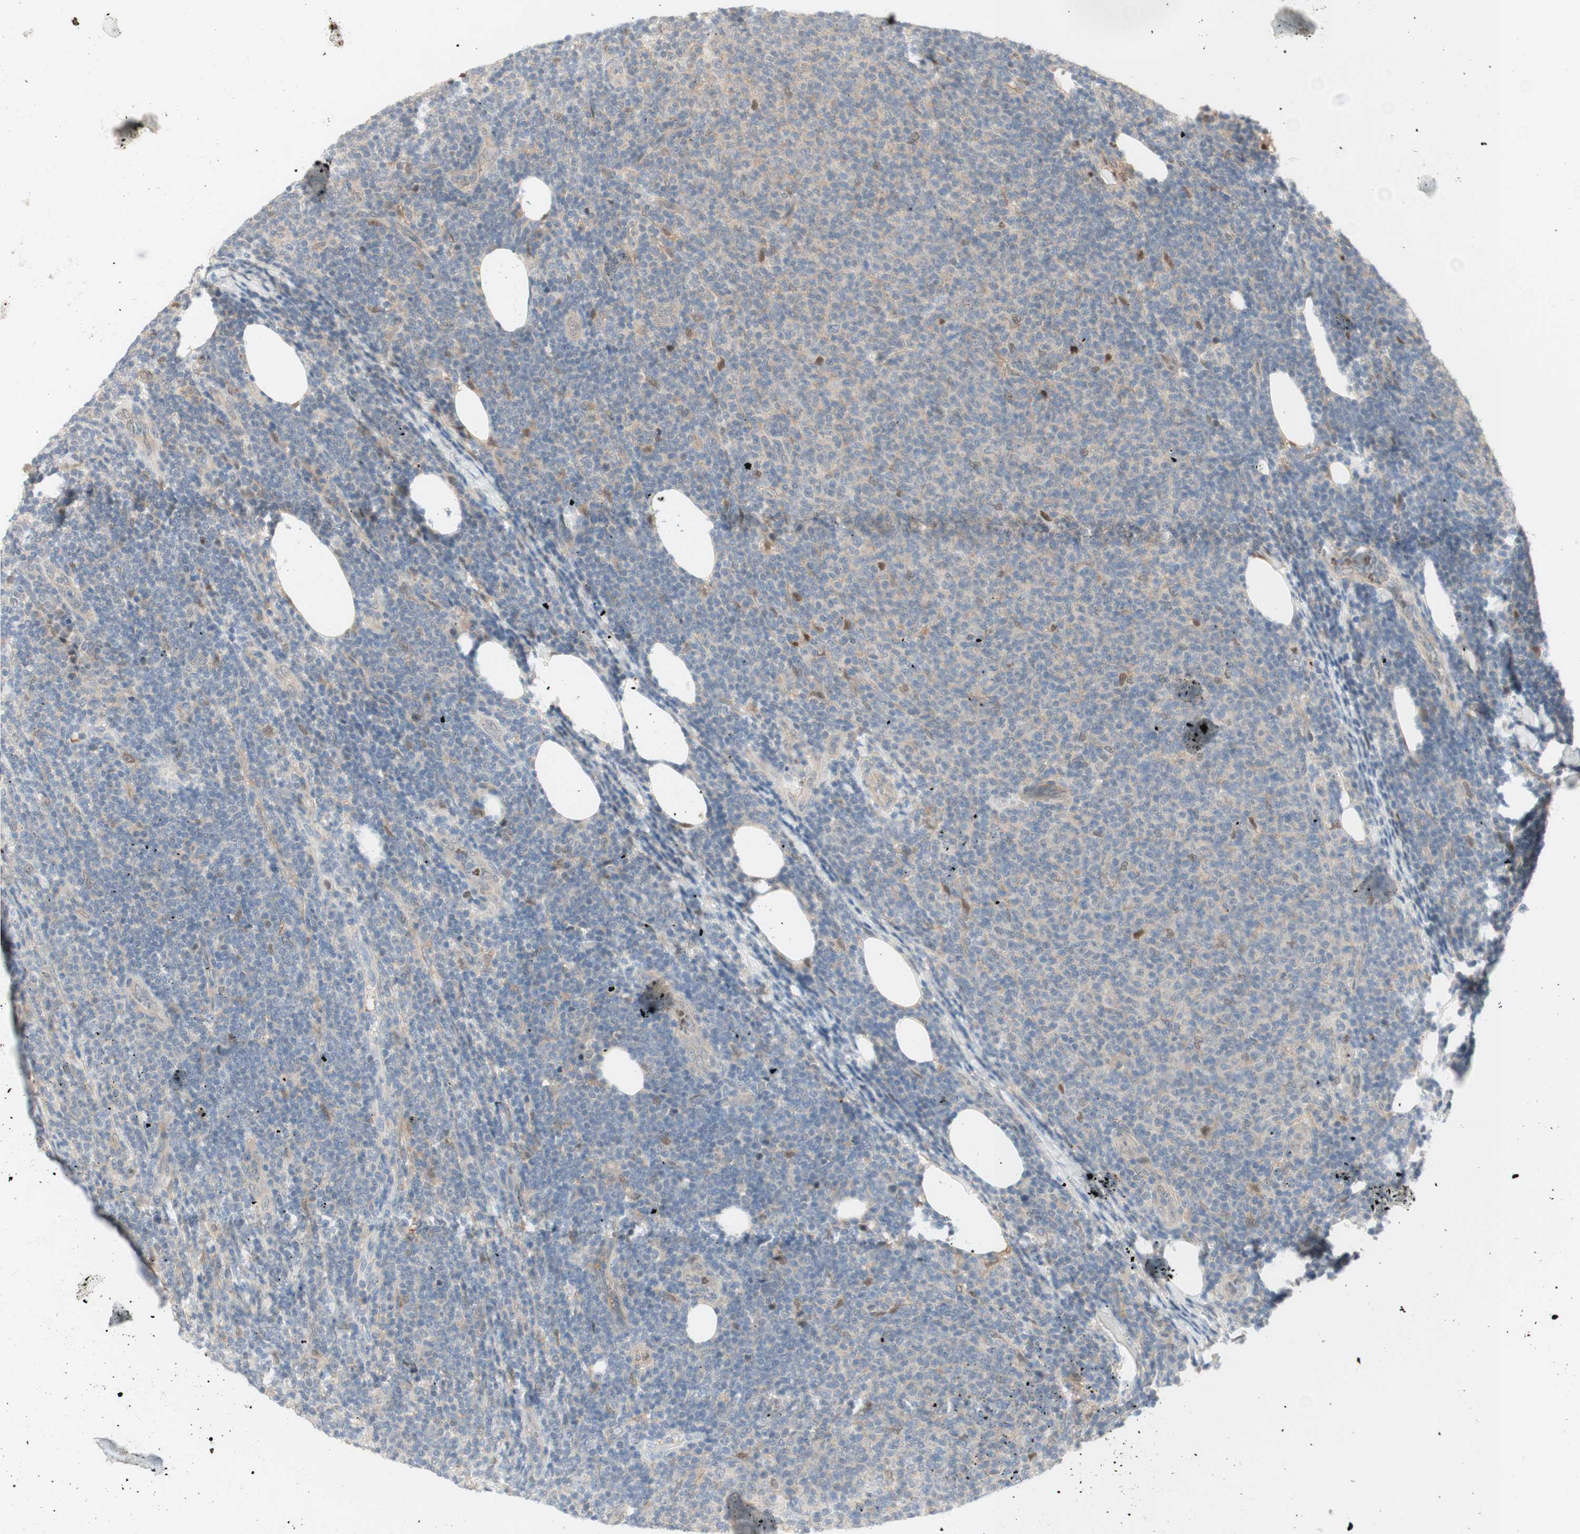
{"staining": {"intensity": "weak", "quantity": "<25%", "location": "cytoplasmic/membranous,nuclear"}, "tissue": "lymphoma", "cell_type": "Tumor cells", "image_type": "cancer", "snomed": [{"axis": "morphology", "description": "Malignant lymphoma, non-Hodgkin's type, Low grade"}, {"axis": "topography", "description": "Lymph node"}], "caption": "Histopathology image shows no significant protein positivity in tumor cells of lymphoma.", "gene": "RFNG", "patient": {"sex": "male", "age": 66}}